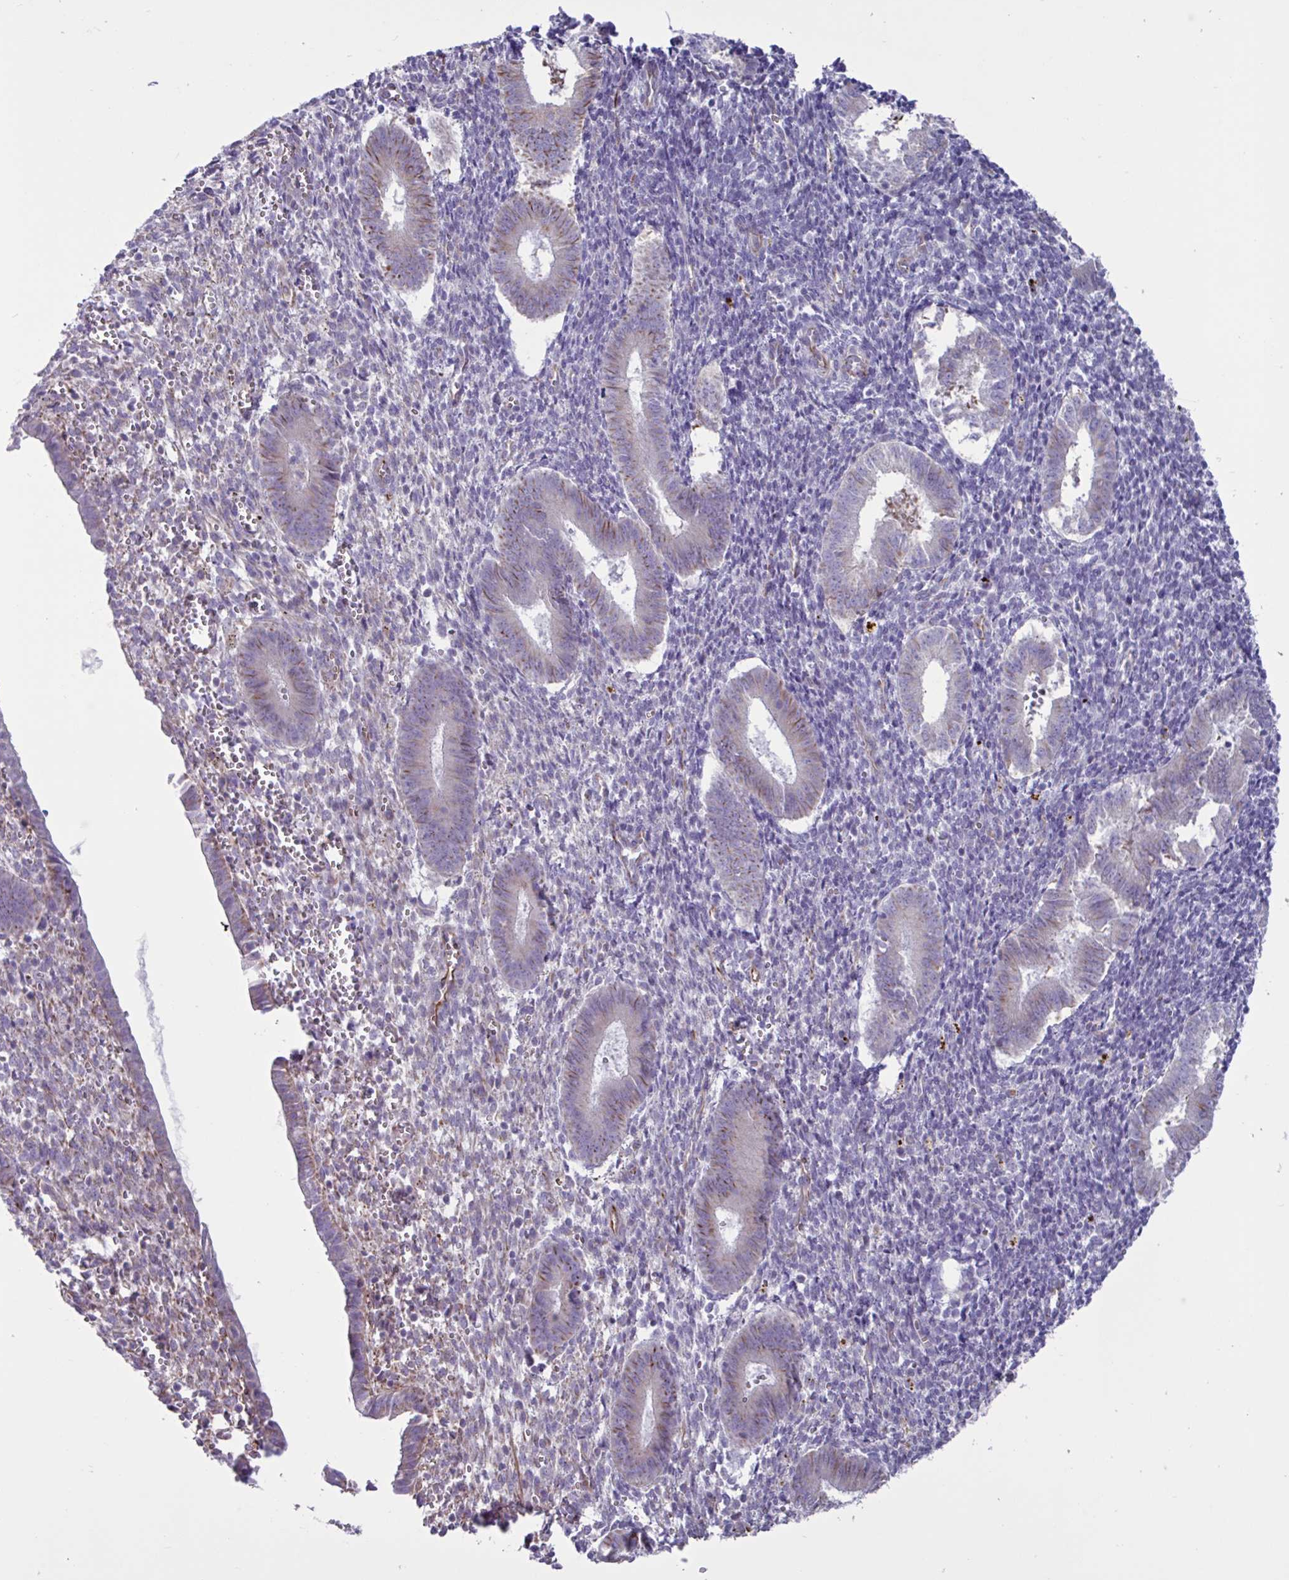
{"staining": {"intensity": "negative", "quantity": "none", "location": "none"}, "tissue": "endometrium", "cell_type": "Cells in endometrial stroma", "image_type": "normal", "snomed": [{"axis": "morphology", "description": "Normal tissue, NOS"}, {"axis": "topography", "description": "Endometrium"}], "caption": "IHC image of benign endometrium: endometrium stained with DAB (3,3'-diaminobenzidine) displays no significant protein positivity in cells in endometrial stroma.", "gene": "TMEM86B", "patient": {"sex": "female", "age": 25}}